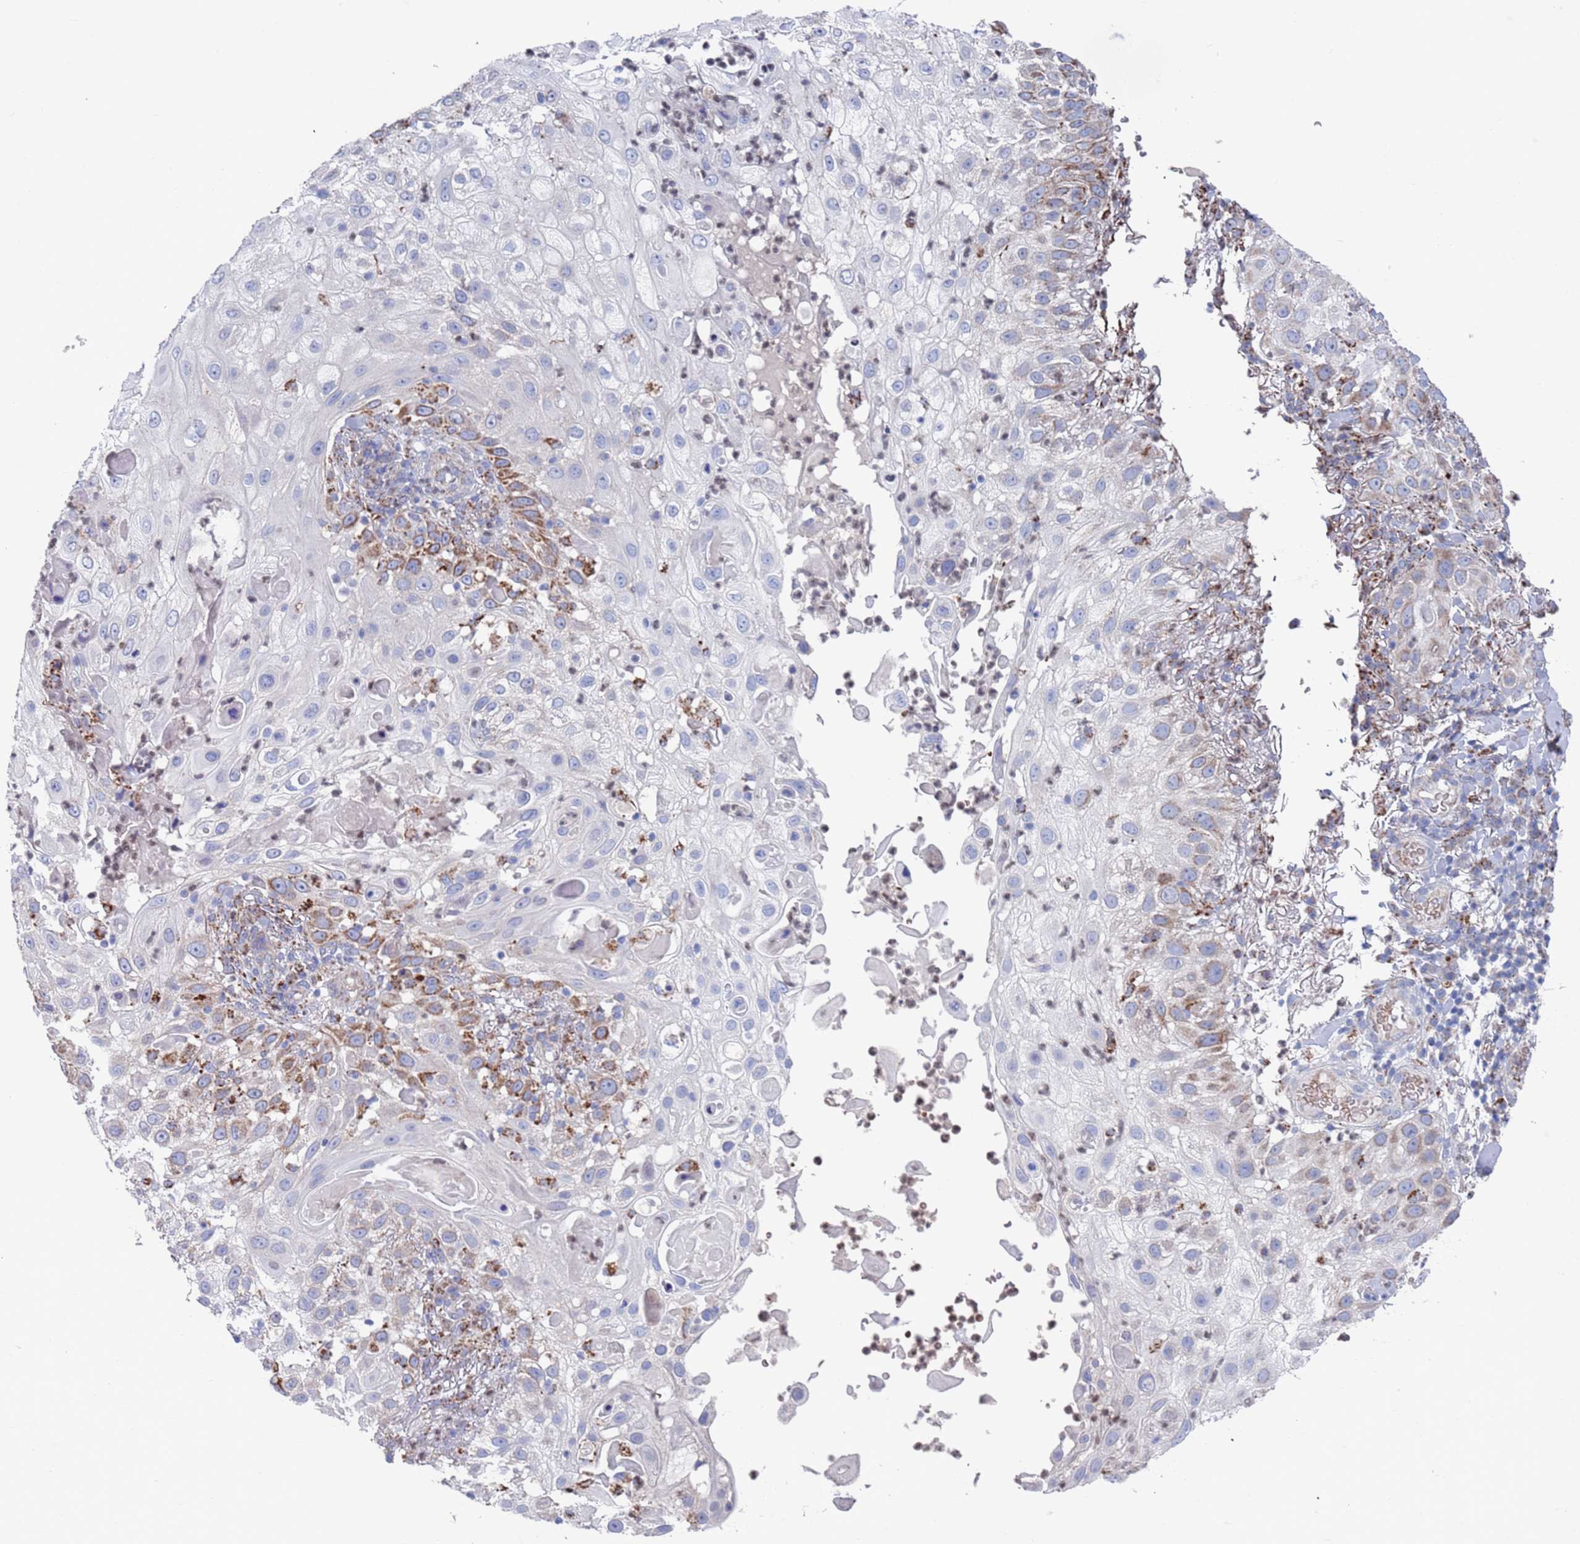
{"staining": {"intensity": "negative", "quantity": "none", "location": "none"}, "tissue": "skin cancer", "cell_type": "Tumor cells", "image_type": "cancer", "snomed": [{"axis": "morphology", "description": "Squamous cell carcinoma, NOS"}, {"axis": "topography", "description": "Skin"}], "caption": "A high-resolution image shows immunohistochemistry (IHC) staining of squamous cell carcinoma (skin), which displays no significant positivity in tumor cells.", "gene": "CHCHD6", "patient": {"sex": "female", "age": 44}}